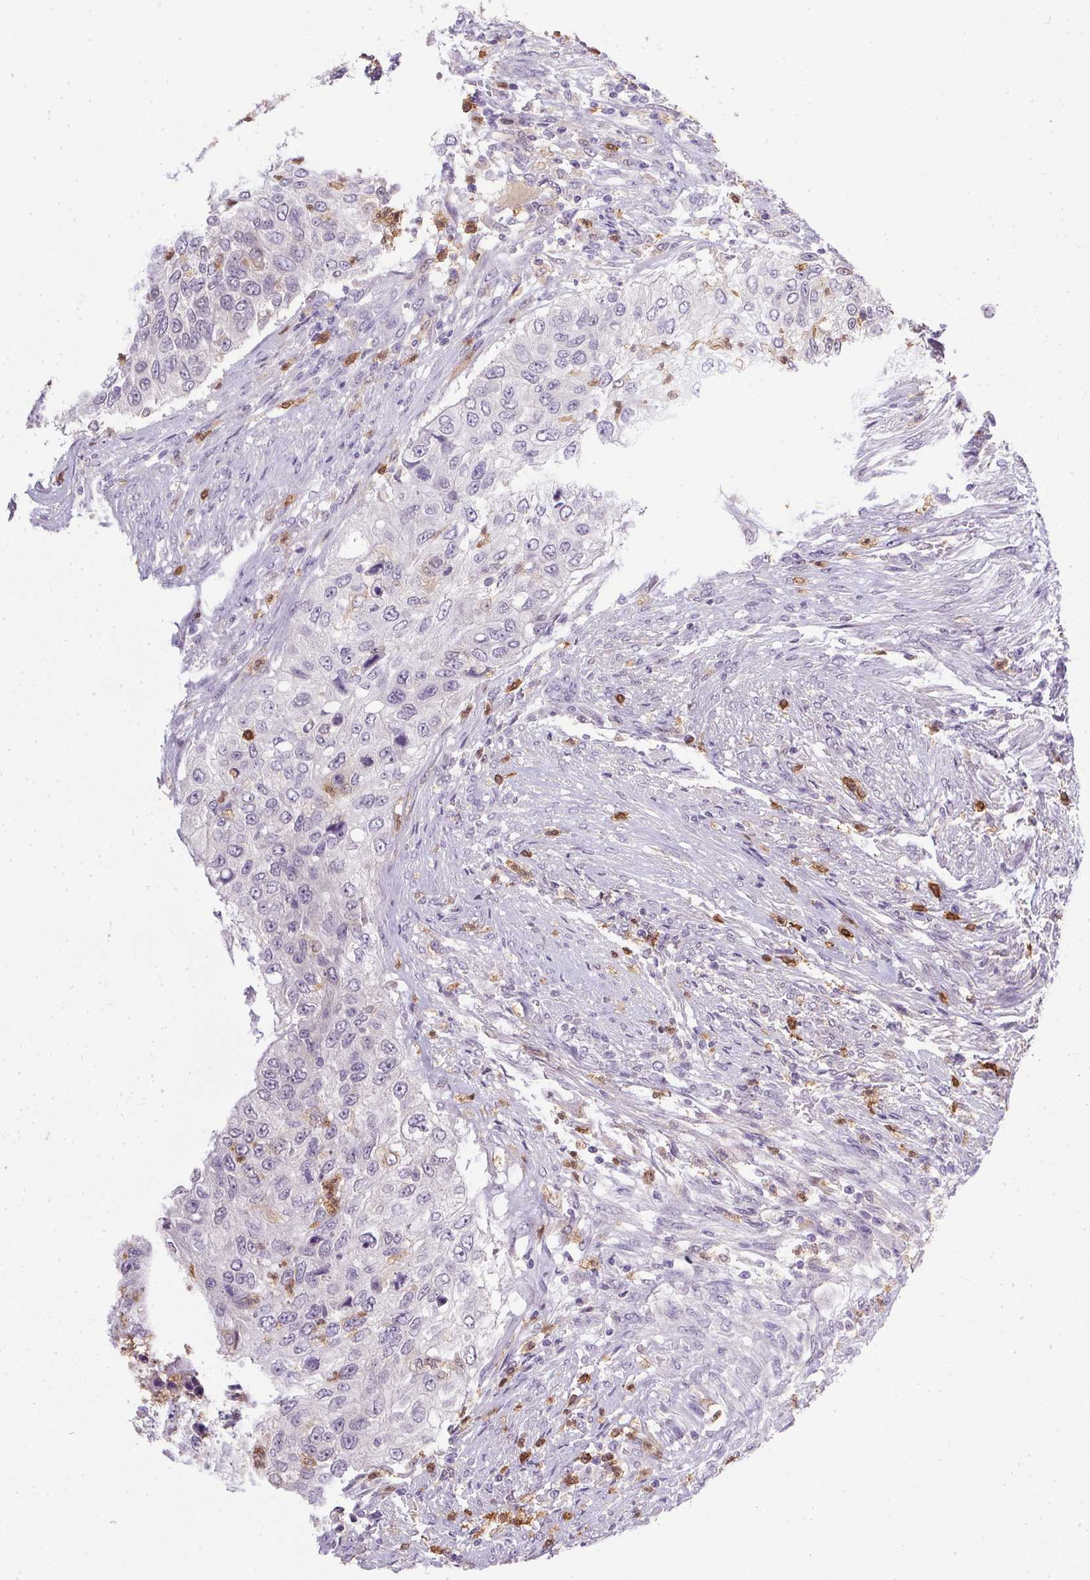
{"staining": {"intensity": "negative", "quantity": "none", "location": "none"}, "tissue": "urothelial cancer", "cell_type": "Tumor cells", "image_type": "cancer", "snomed": [{"axis": "morphology", "description": "Urothelial carcinoma, High grade"}, {"axis": "topography", "description": "Urinary bladder"}], "caption": "DAB (3,3'-diaminobenzidine) immunohistochemical staining of urothelial cancer demonstrates no significant staining in tumor cells.", "gene": "DNAJC5G", "patient": {"sex": "female", "age": 60}}